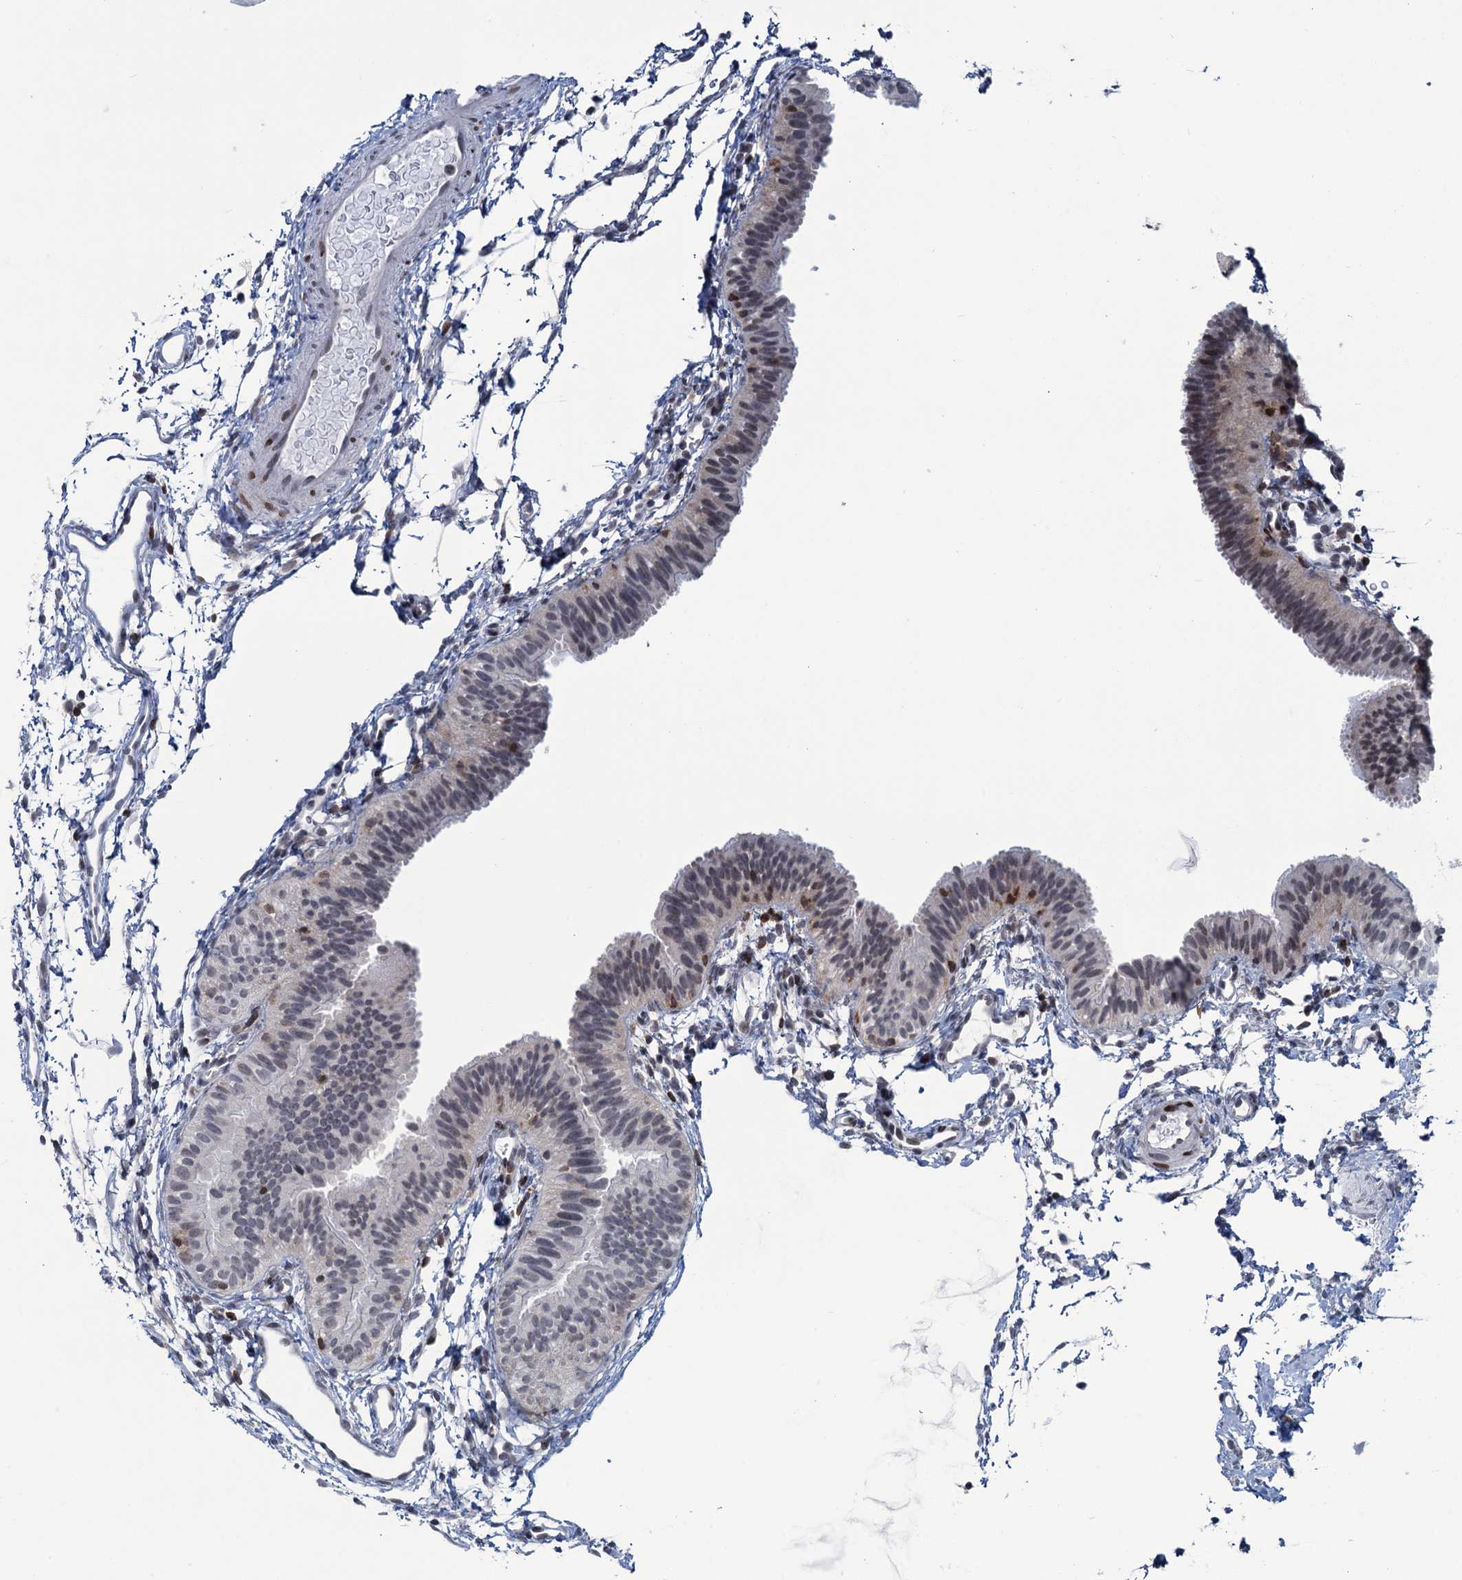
{"staining": {"intensity": "negative", "quantity": "none", "location": "none"}, "tissue": "fallopian tube", "cell_type": "Glandular cells", "image_type": "normal", "snomed": [{"axis": "morphology", "description": "Normal tissue, NOS"}, {"axis": "topography", "description": "Fallopian tube"}], "caption": "Glandular cells show no significant expression in benign fallopian tube.", "gene": "FYB1", "patient": {"sex": "female", "age": 35}}